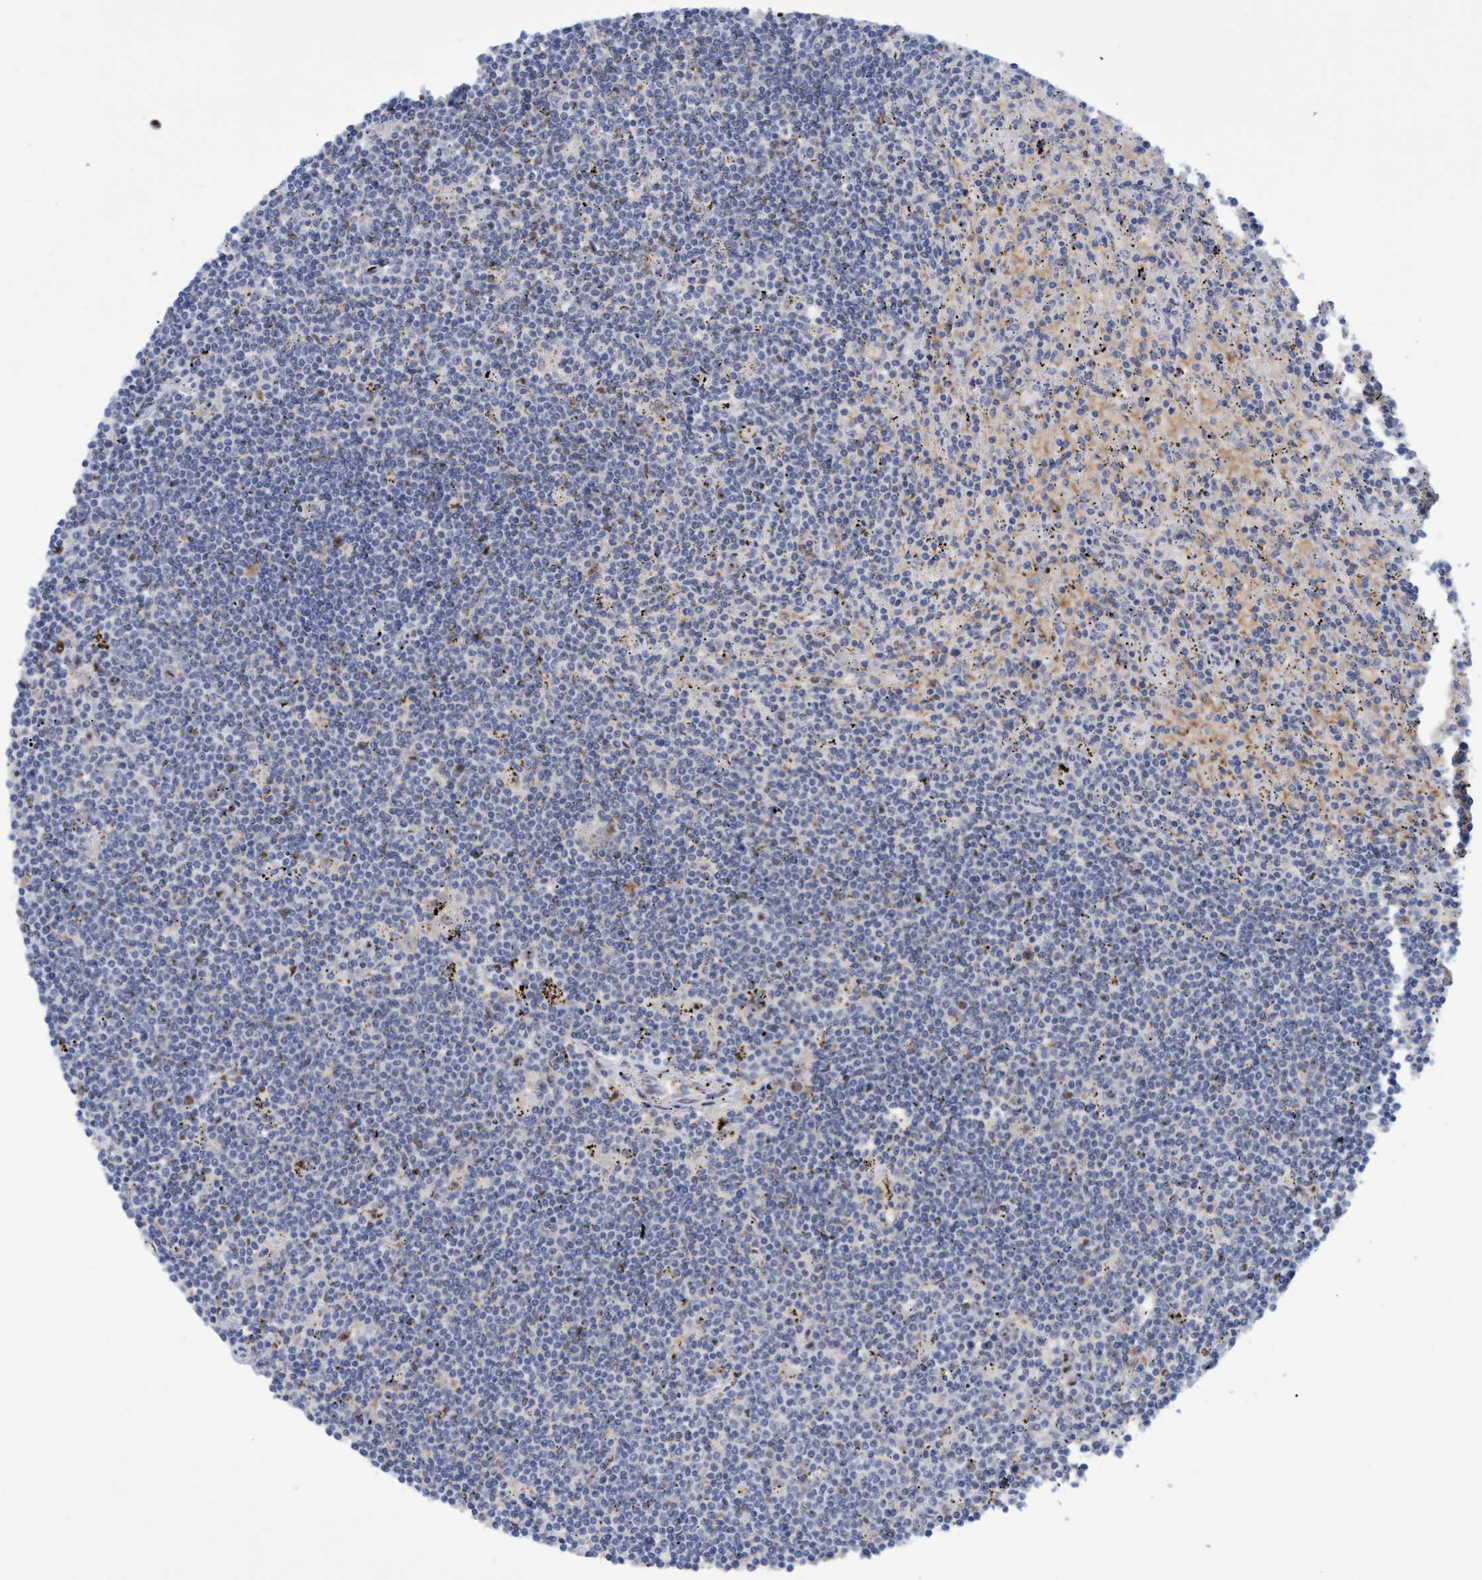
{"staining": {"intensity": "negative", "quantity": "none", "location": "none"}, "tissue": "lymphoma", "cell_type": "Tumor cells", "image_type": "cancer", "snomed": [{"axis": "morphology", "description": "Malignant lymphoma, non-Hodgkin's type, Low grade"}, {"axis": "topography", "description": "Spleen"}], "caption": "Human lymphoma stained for a protein using IHC reveals no expression in tumor cells.", "gene": "PINX1", "patient": {"sex": "male", "age": 76}}